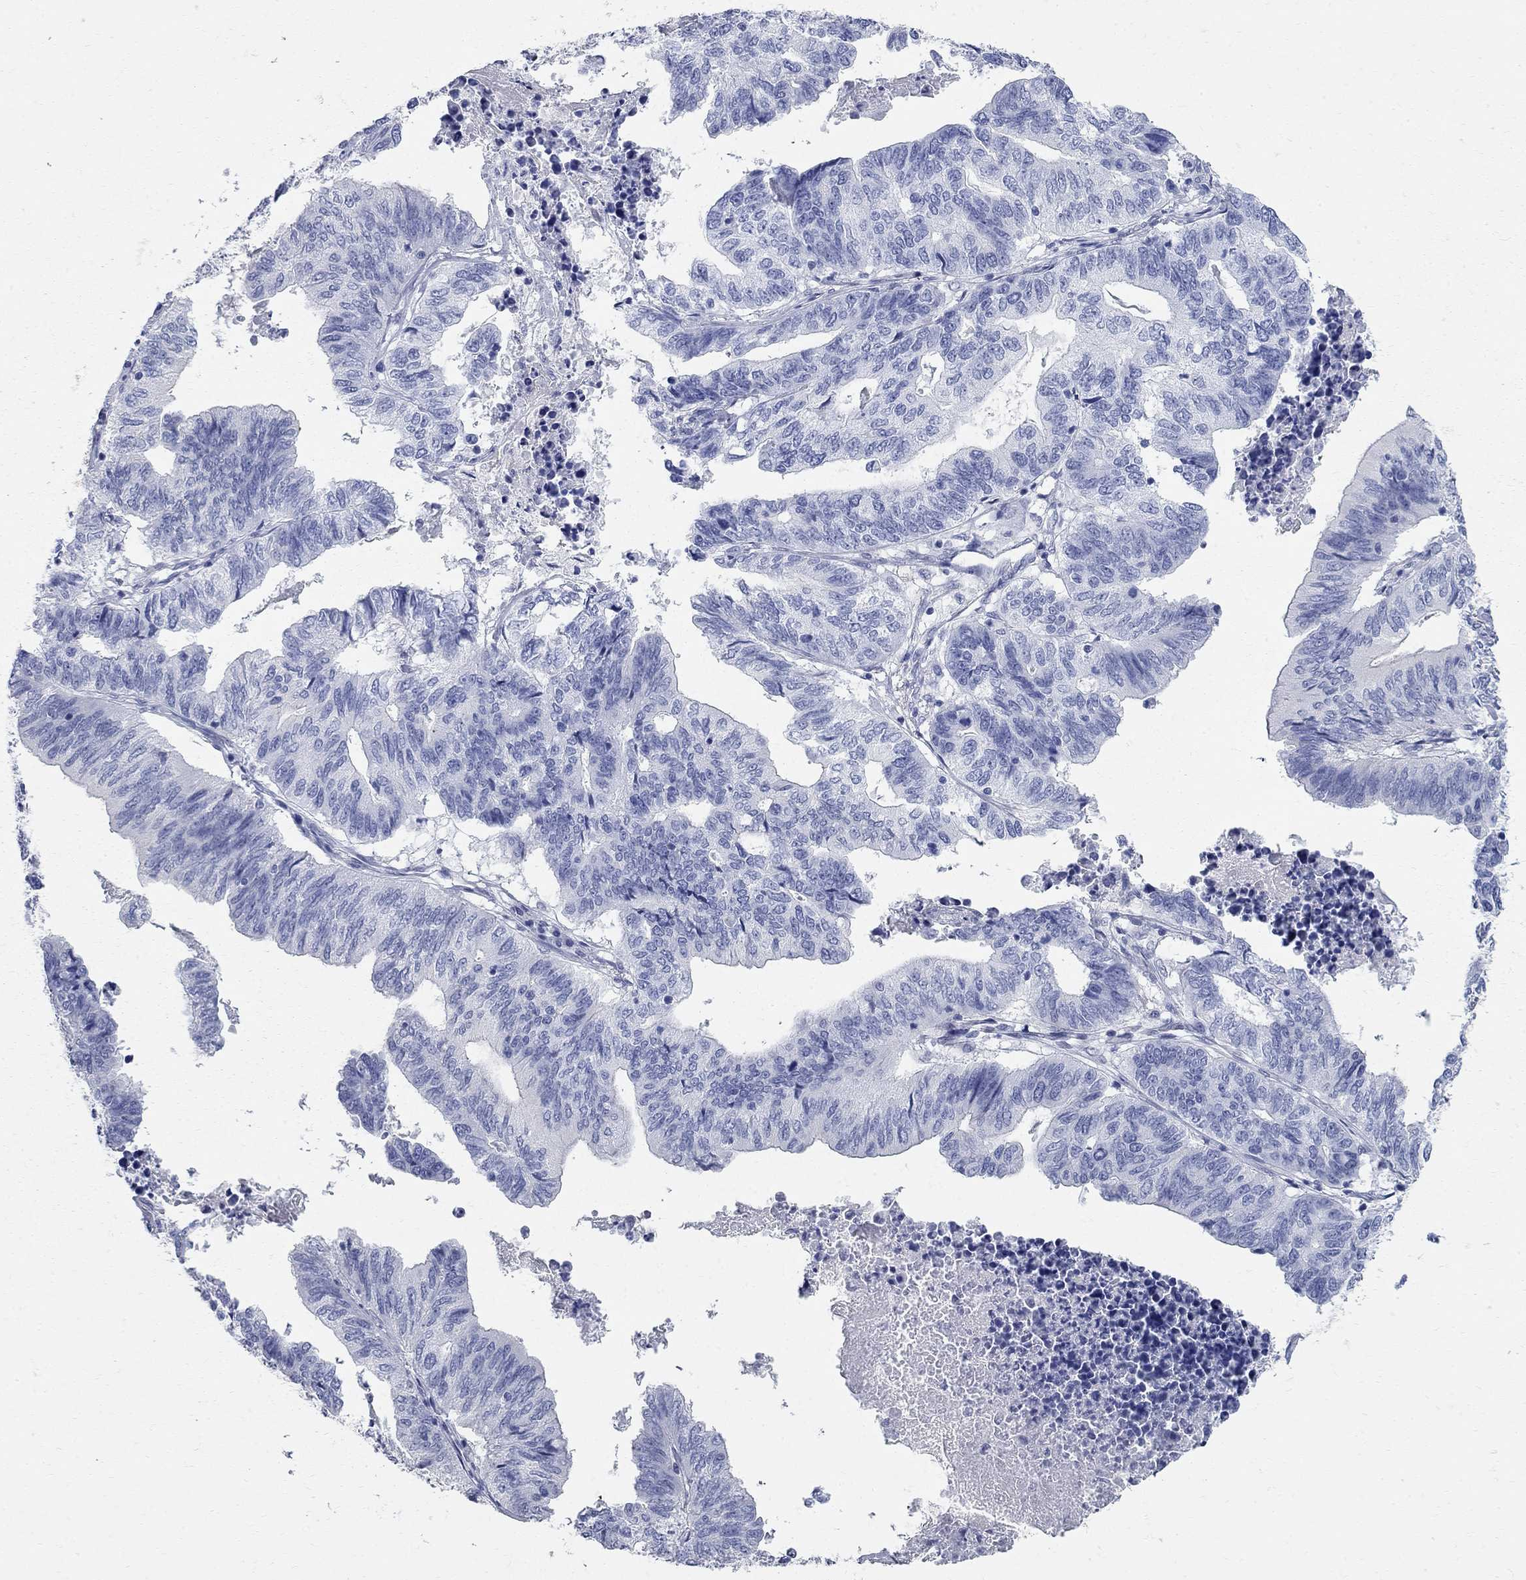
{"staining": {"intensity": "negative", "quantity": "none", "location": "none"}, "tissue": "stomach cancer", "cell_type": "Tumor cells", "image_type": "cancer", "snomed": [{"axis": "morphology", "description": "Adenocarcinoma, NOS"}, {"axis": "topography", "description": "Stomach, upper"}], "caption": "Tumor cells are negative for protein expression in human stomach cancer (adenocarcinoma).", "gene": "BPIFB1", "patient": {"sex": "female", "age": 67}}